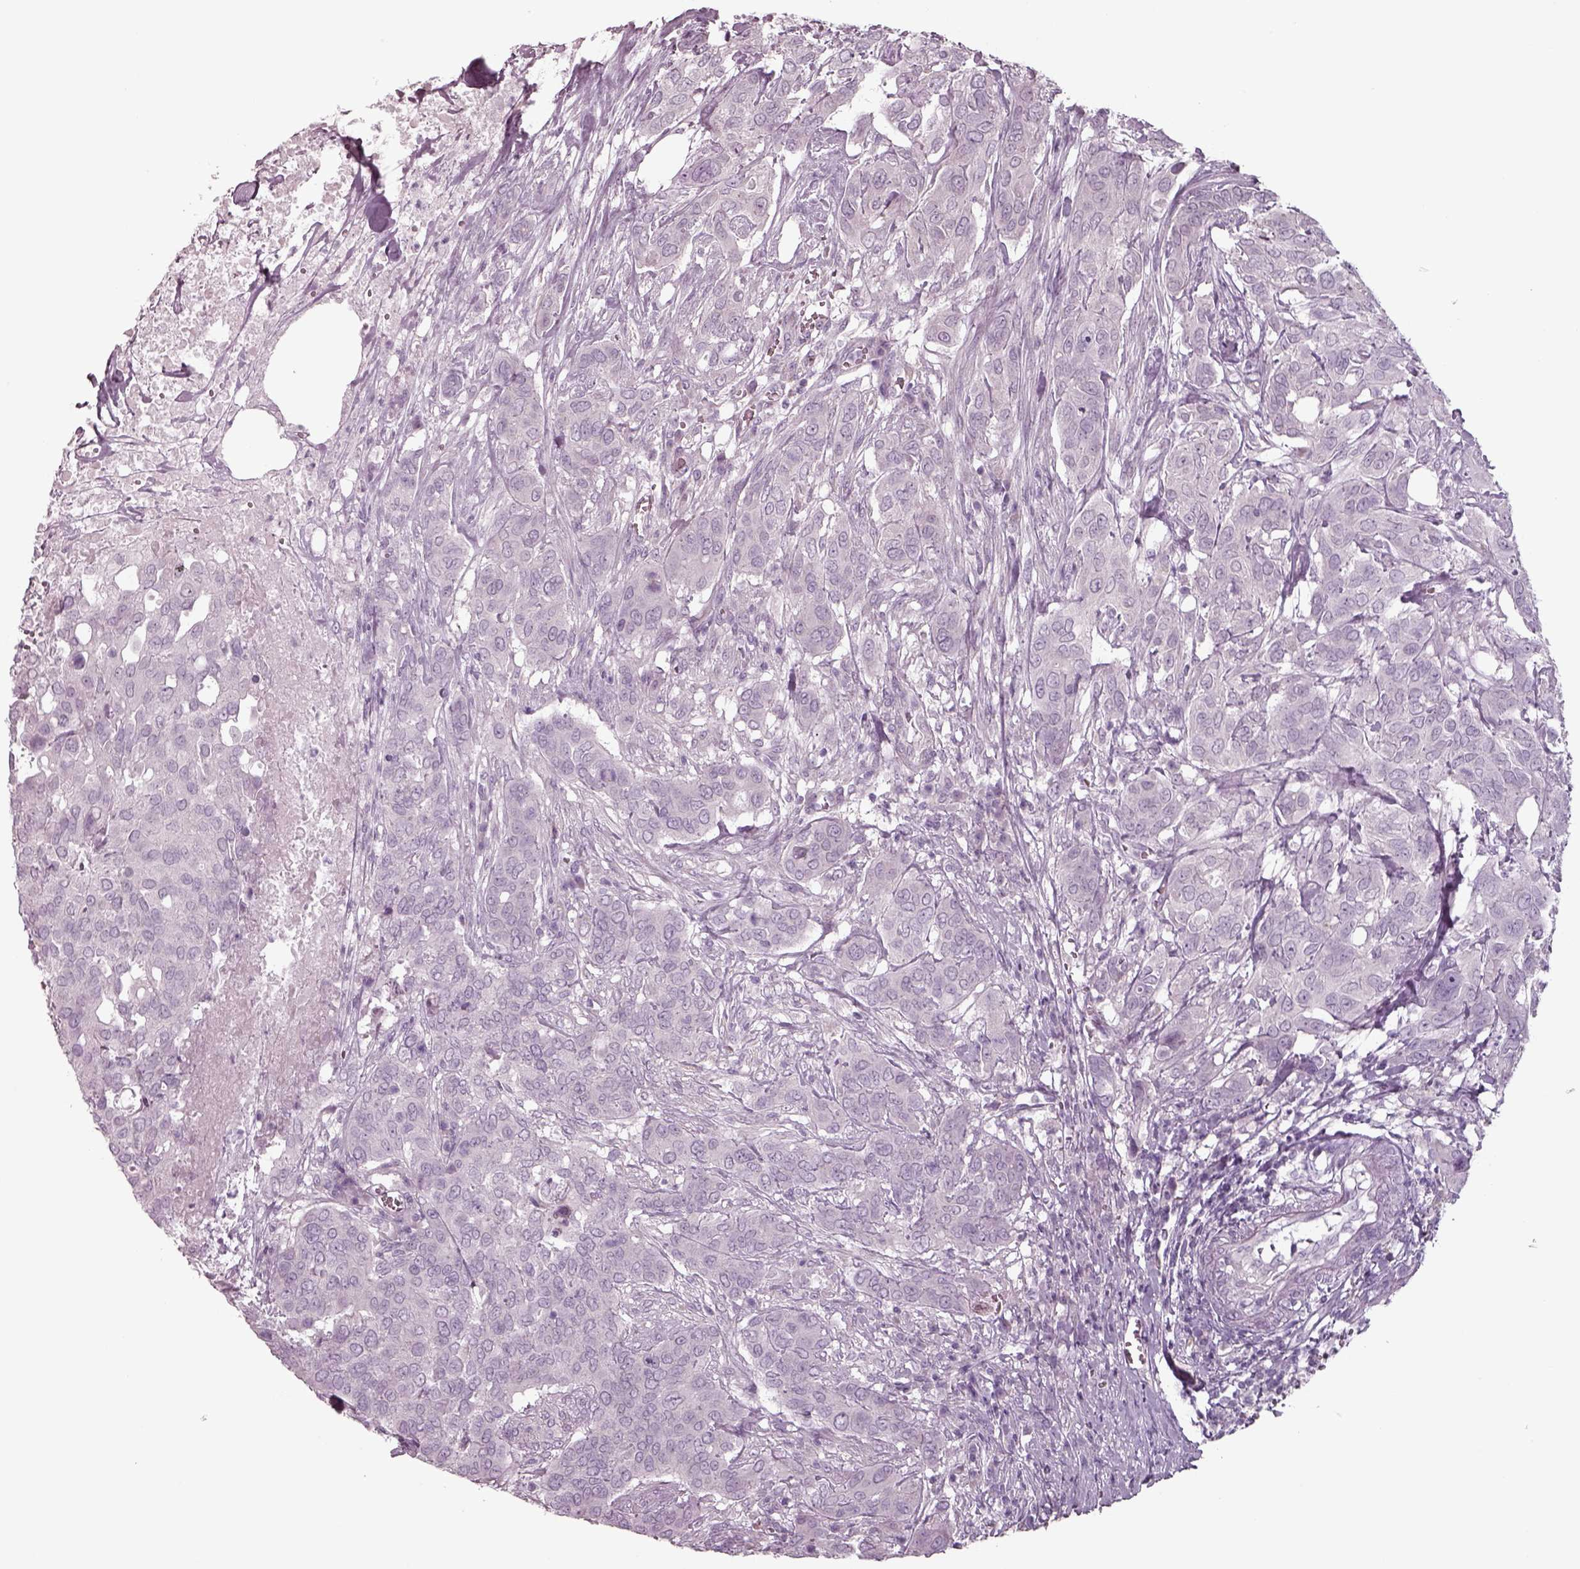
{"staining": {"intensity": "negative", "quantity": "none", "location": "none"}, "tissue": "urothelial cancer", "cell_type": "Tumor cells", "image_type": "cancer", "snomed": [{"axis": "morphology", "description": "Urothelial carcinoma, NOS"}, {"axis": "morphology", "description": "Urothelial carcinoma, High grade"}, {"axis": "topography", "description": "Urinary bladder"}], "caption": "Immunohistochemistry (IHC) of human urothelial cancer demonstrates no expression in tumor cells.", "gene": "SEPTIN14", "patient": {"sex": "male", "age": 63}}